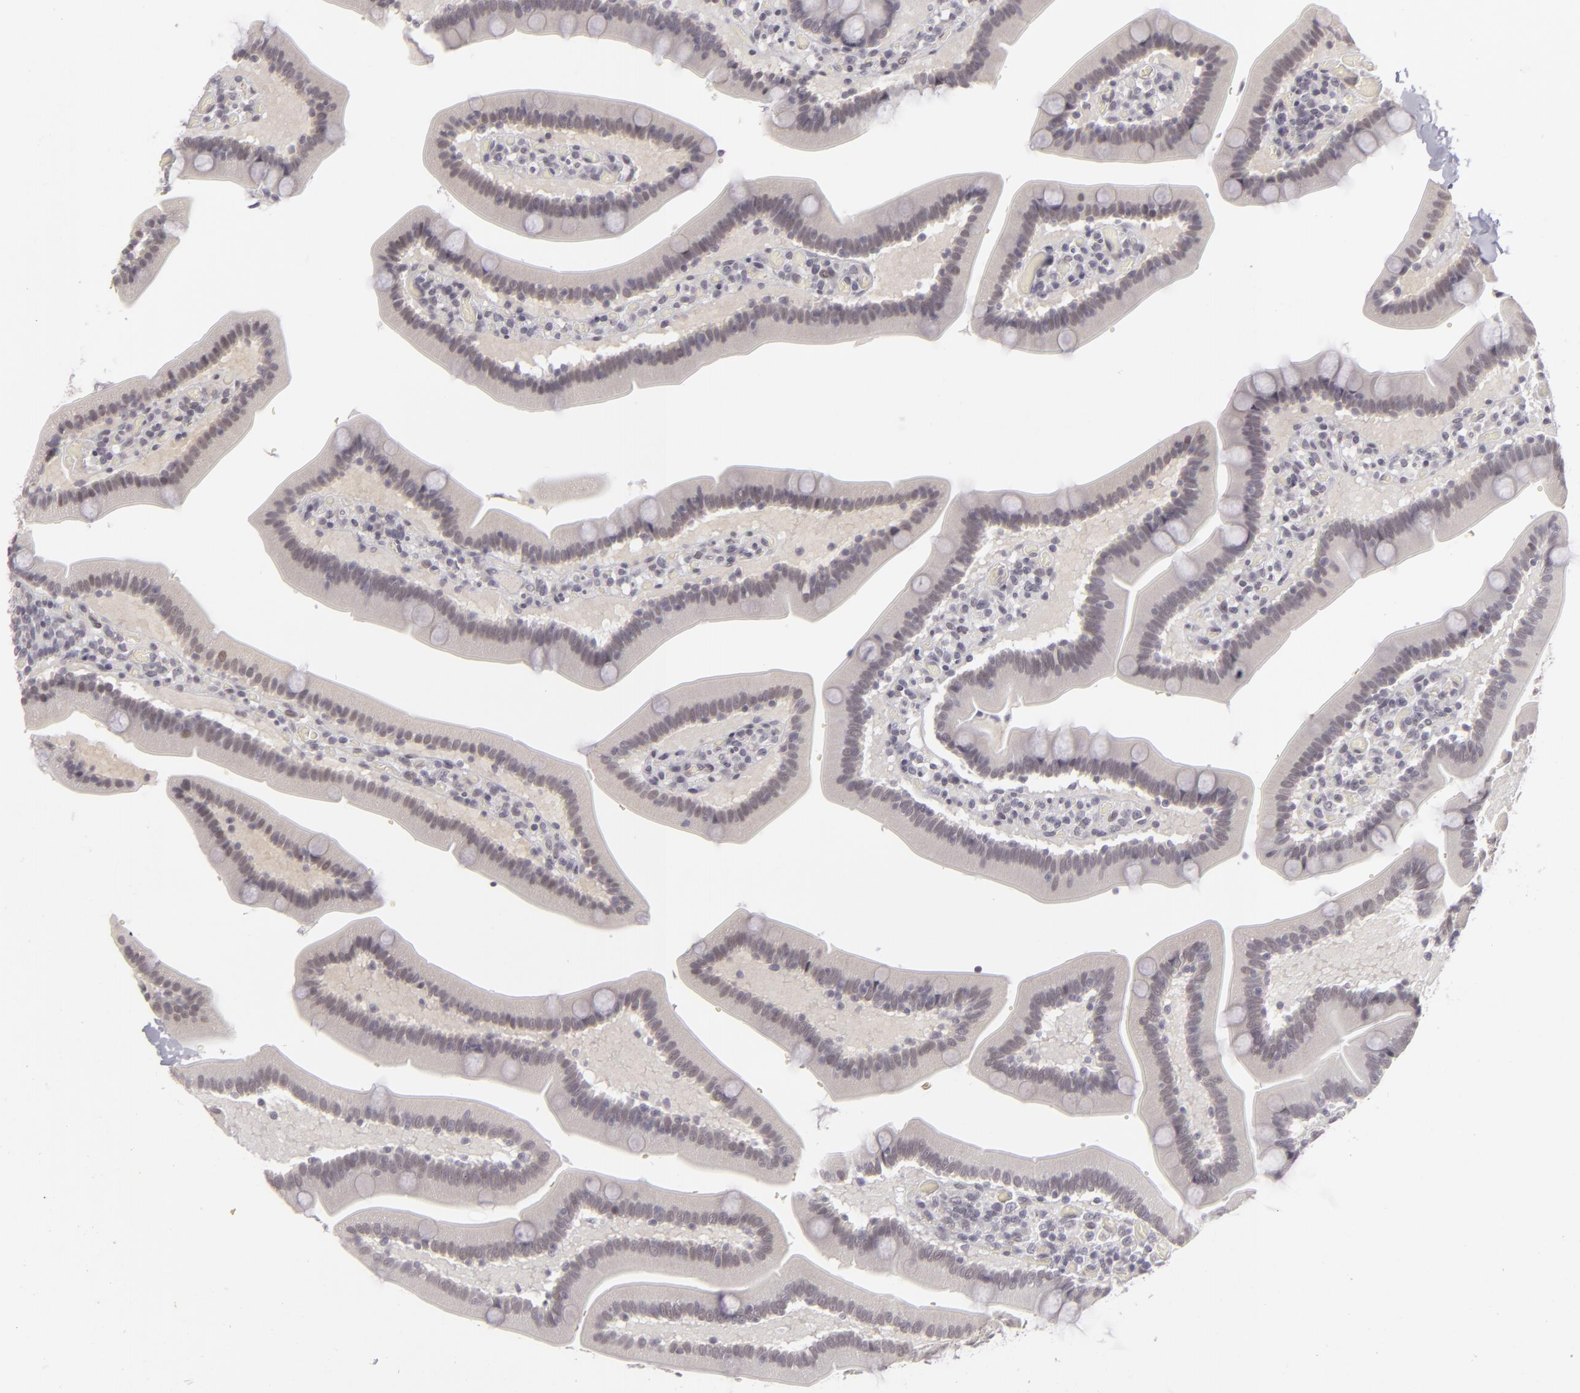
{"staining": {"intensity": "negative", "quantity": "none", "location": "none"}, "tissue": "duodenum", "cell_type": "Glandular cells", "image_type": "normal", "snomed": [{"axis": "morphology", "description": "Normal tissue, NOS"}, {"axis": "topography", "description": "Duodenum"}], "caption": "A photomicrograph of duodenum stained for a protein exhibits no brown staining in glandular cells.", "gene": "SIX1", "patient": {"sex": "male", "age": 66}}